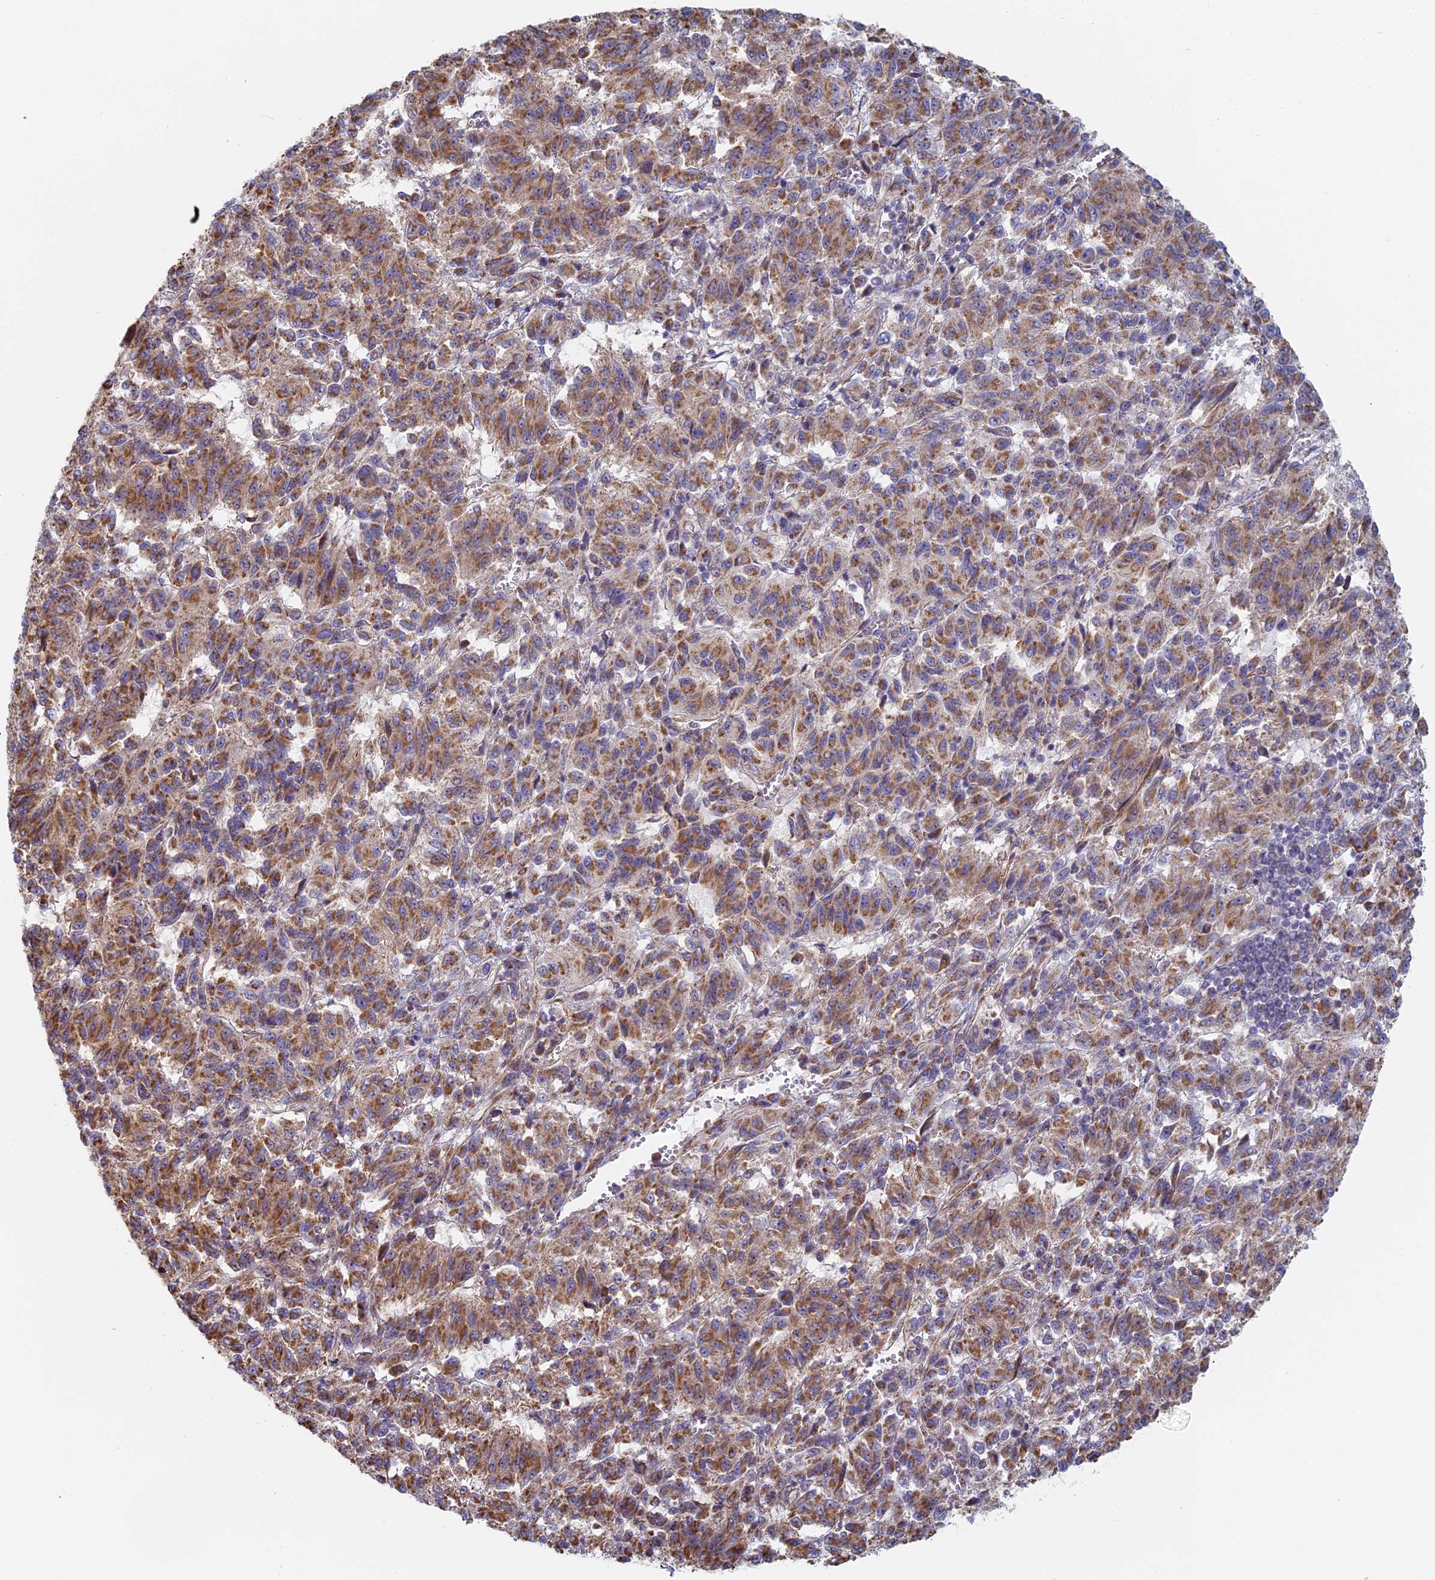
{"staining": {"intensity": "moderate", "quantity": ">75%", "location": "cytoplasmic/membranous"}, "tissue": "melanoma", "cell_type": "Tumor cells", "image_type": "cancer", "snomed": [{"axis": "morphology", "description": "Malignant melanoma, Metastatic site"}, {"axis": "topography", "description": "Lung"}], "caption": "Melanoma stained for a protein (brown) demonstrates moderate cytoplasmic/membranous positive expression in approximately >75% of tumor cells.", "gene": "DDA1", "patient": {"sex": "male", "age": 64}}